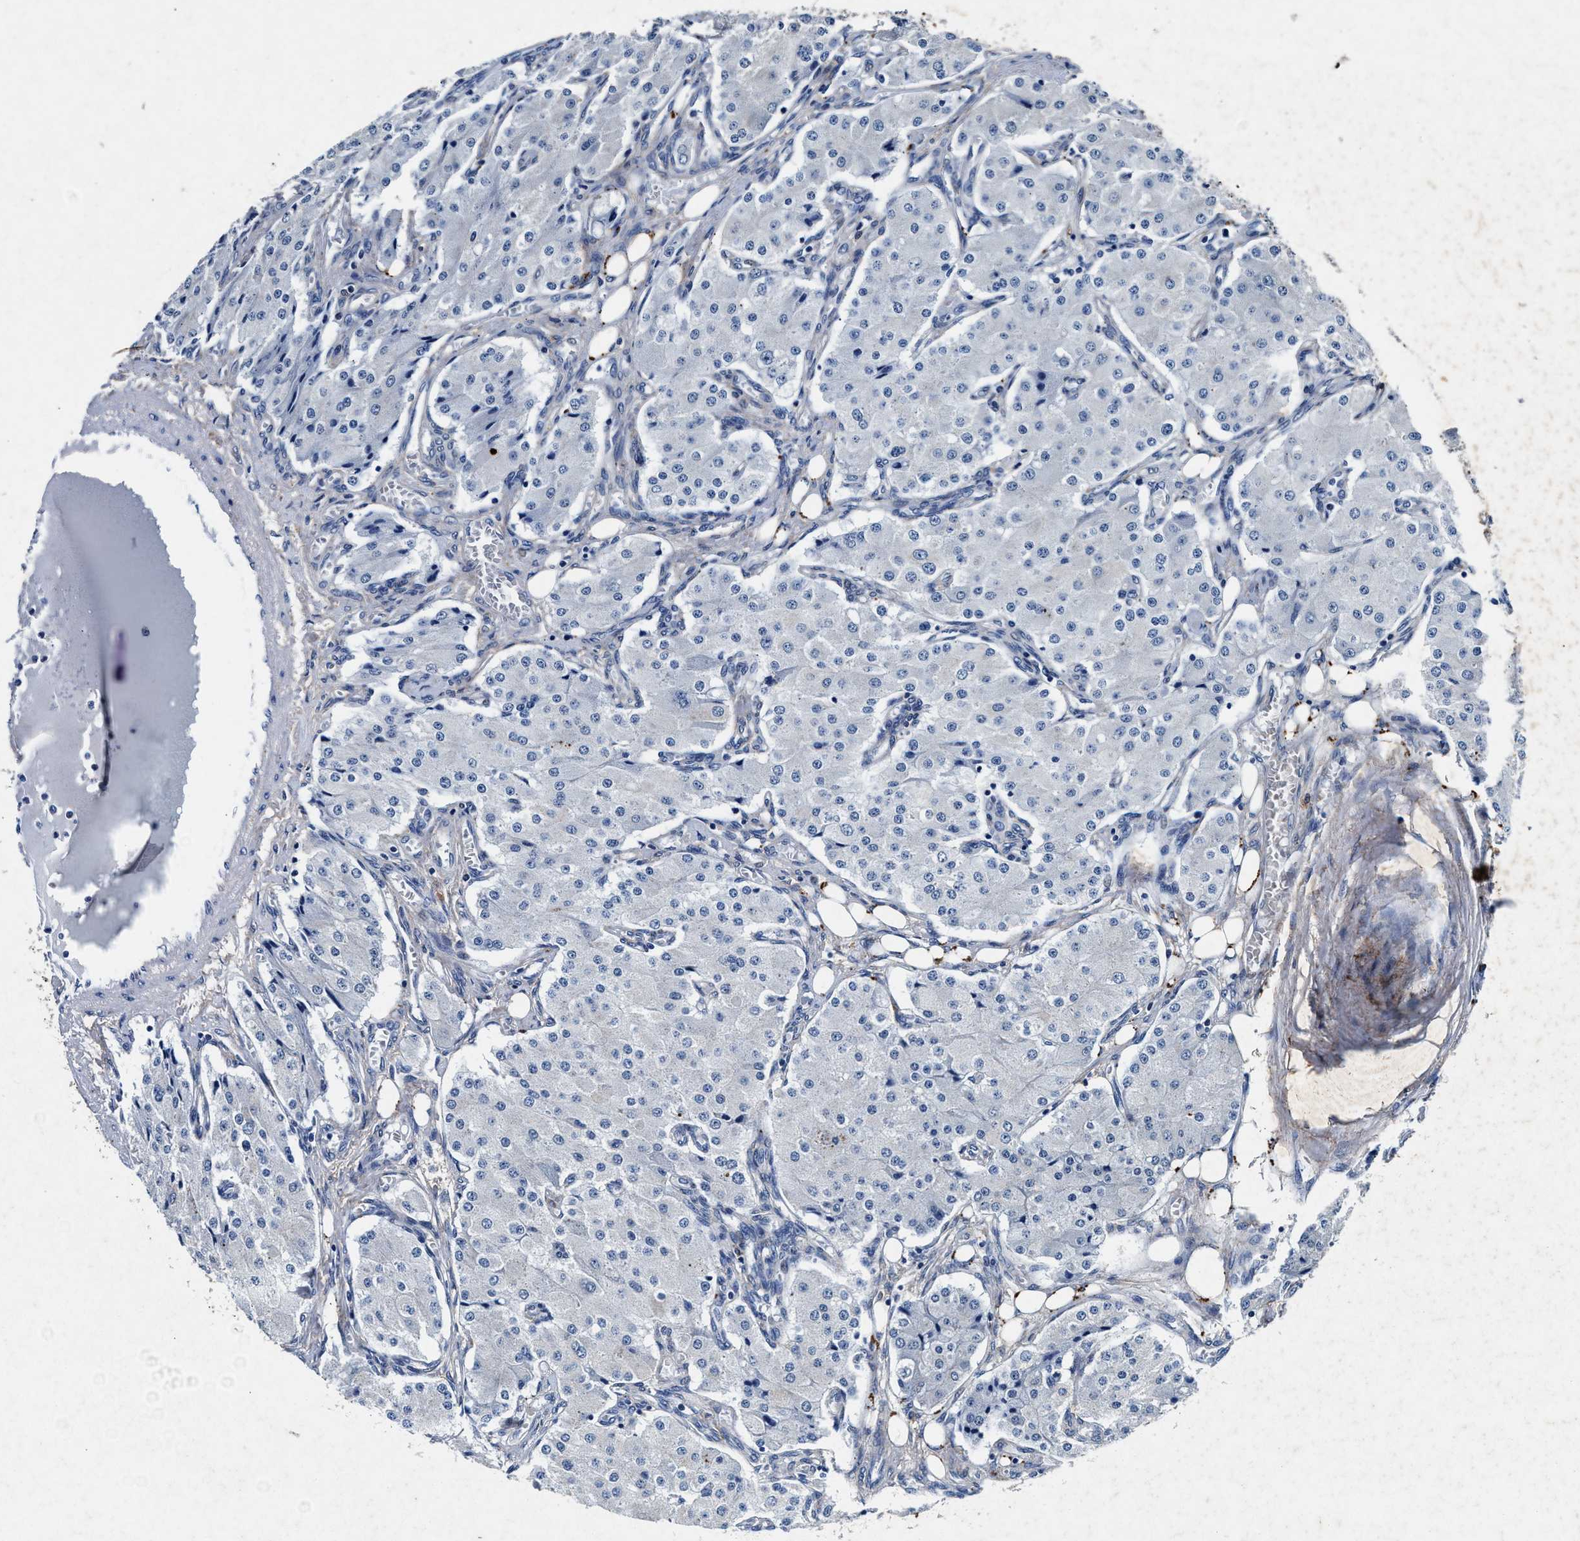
{"staining": {"intensity": "negative", "quantity": "none", "location": "none"}, "tissue": "carcinoid", "cell_type": "Tumor cells", "image_type": "cancer", "snomed": [{"axis": "morphology", "description": "Carcinoid, malignant, NOS"}, {"axis": "topography", "description": "Colon"}], "caption": "Histopathology image shows no significant protein staining in tumor cells of carcinoid.", "gene": "SLC8A1", "patient": {"sex": "female", "age": 52}}